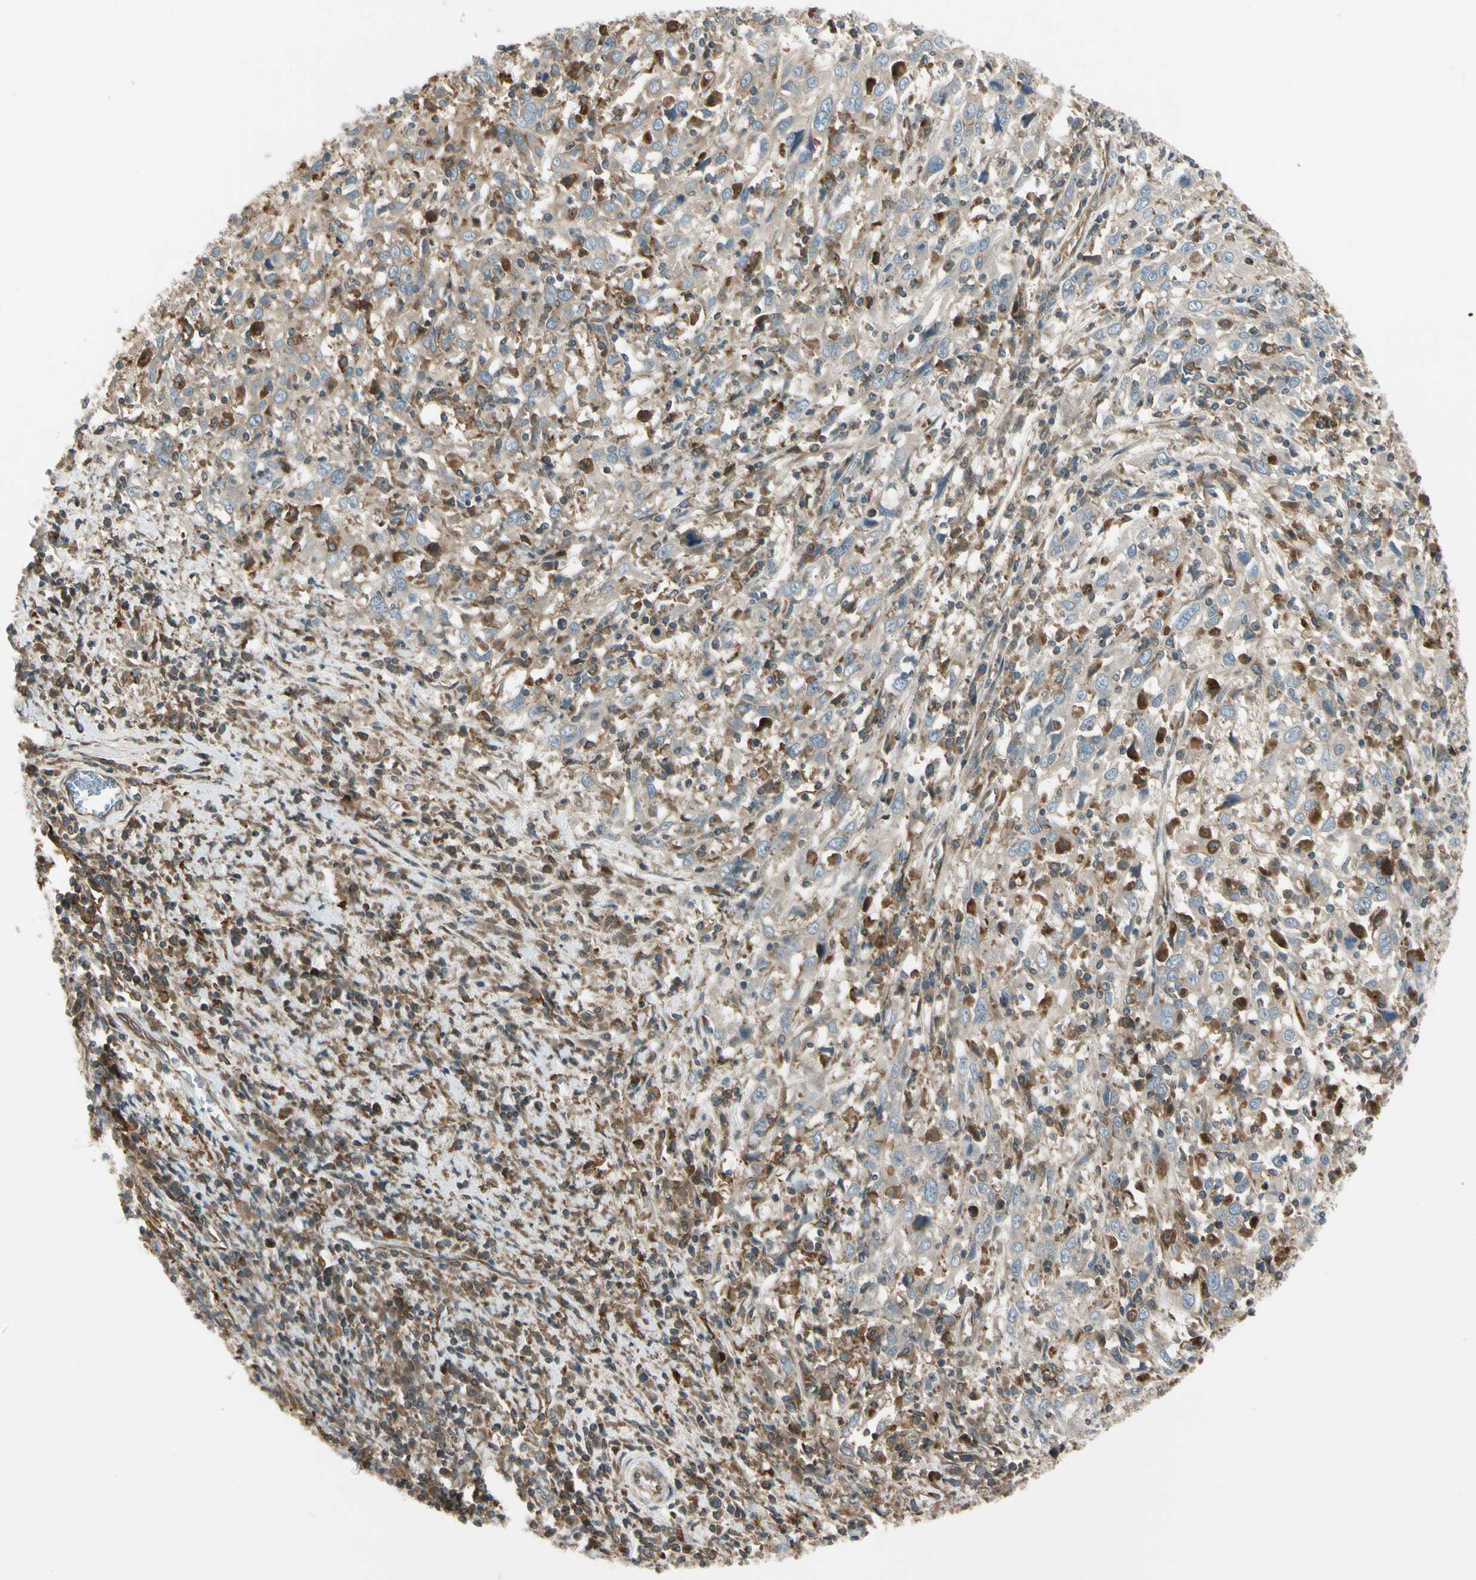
{"staining": {"intensity": "weak", "quantity": "<25%", "location": "cytoplasmic/membranous"}, "tissue": "cervical cancer", "cell_type": "Tumor cells", "image_type": "cancer", "snomed": [{"axis": "morphology", "description": "Squamous cell carcinoma, NOS"}, {"axis": "topography", "description": "Cervix"}], "caption": "A high-resolution histopathology image shows immunohistochemistry staining of cervical cancer (squamous cell carcinoma), which shows no significant staining in tumor cells.", "gene": "TRIO", "patient": {"sex": "female", "age": 46}}